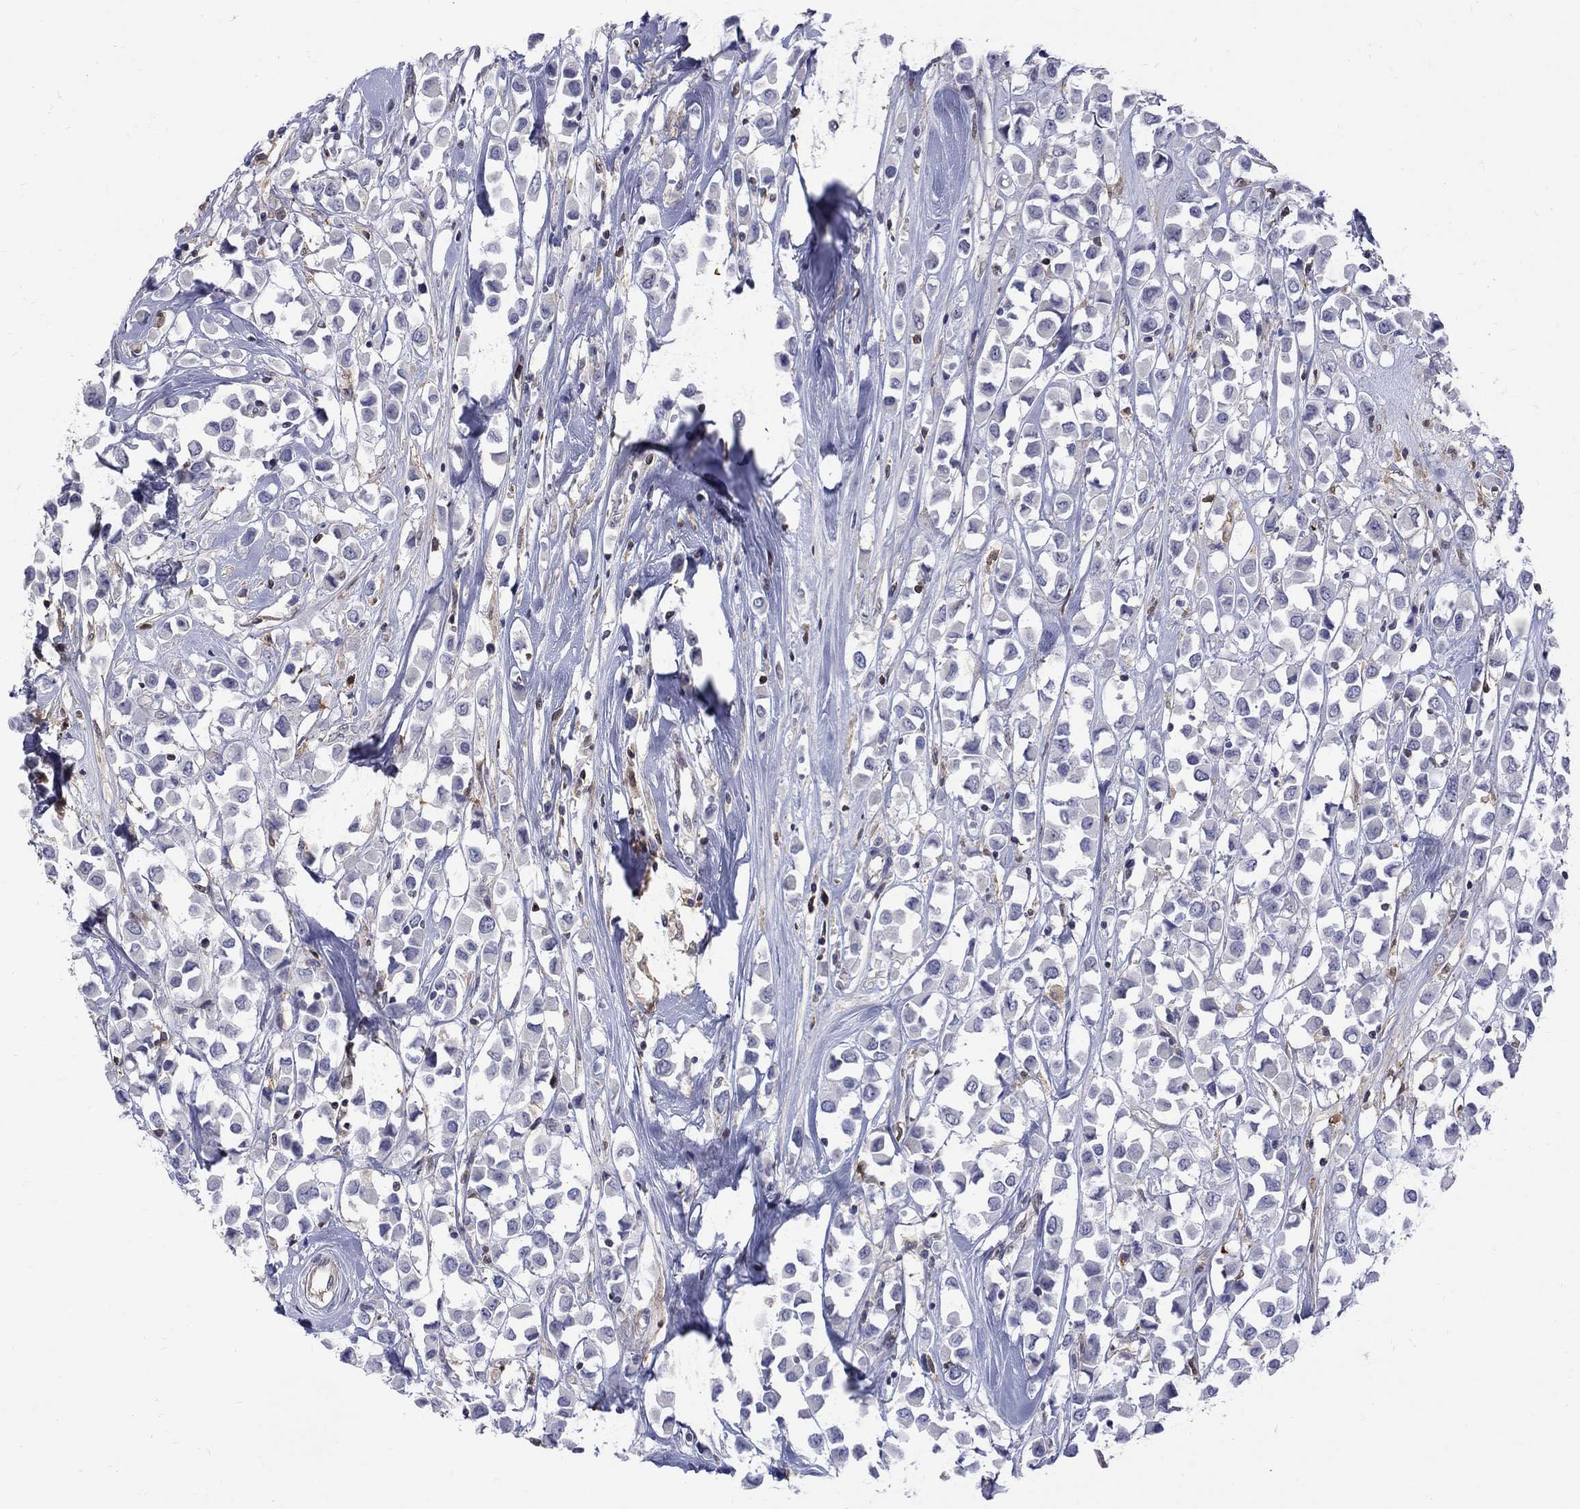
{"staining": {"intensity": "negative", "quantity": "none", "location": "none"}, "tissue": "breast cancer", "cell_type": "Tumor cells", "image_type": "cancer", "snomed": [{"axis": "morphology", "description": "Duct carcinoma"}, {"axis": "topography", "description": "Breast"}], "caption": "DAB (3,3'-diaminobenzidine) immunohistochemical staining of breast cancer reveals no significant expression in tumor cells.", "gene": "HKDC1", "patient": {"sex": "female", "age": 61}}